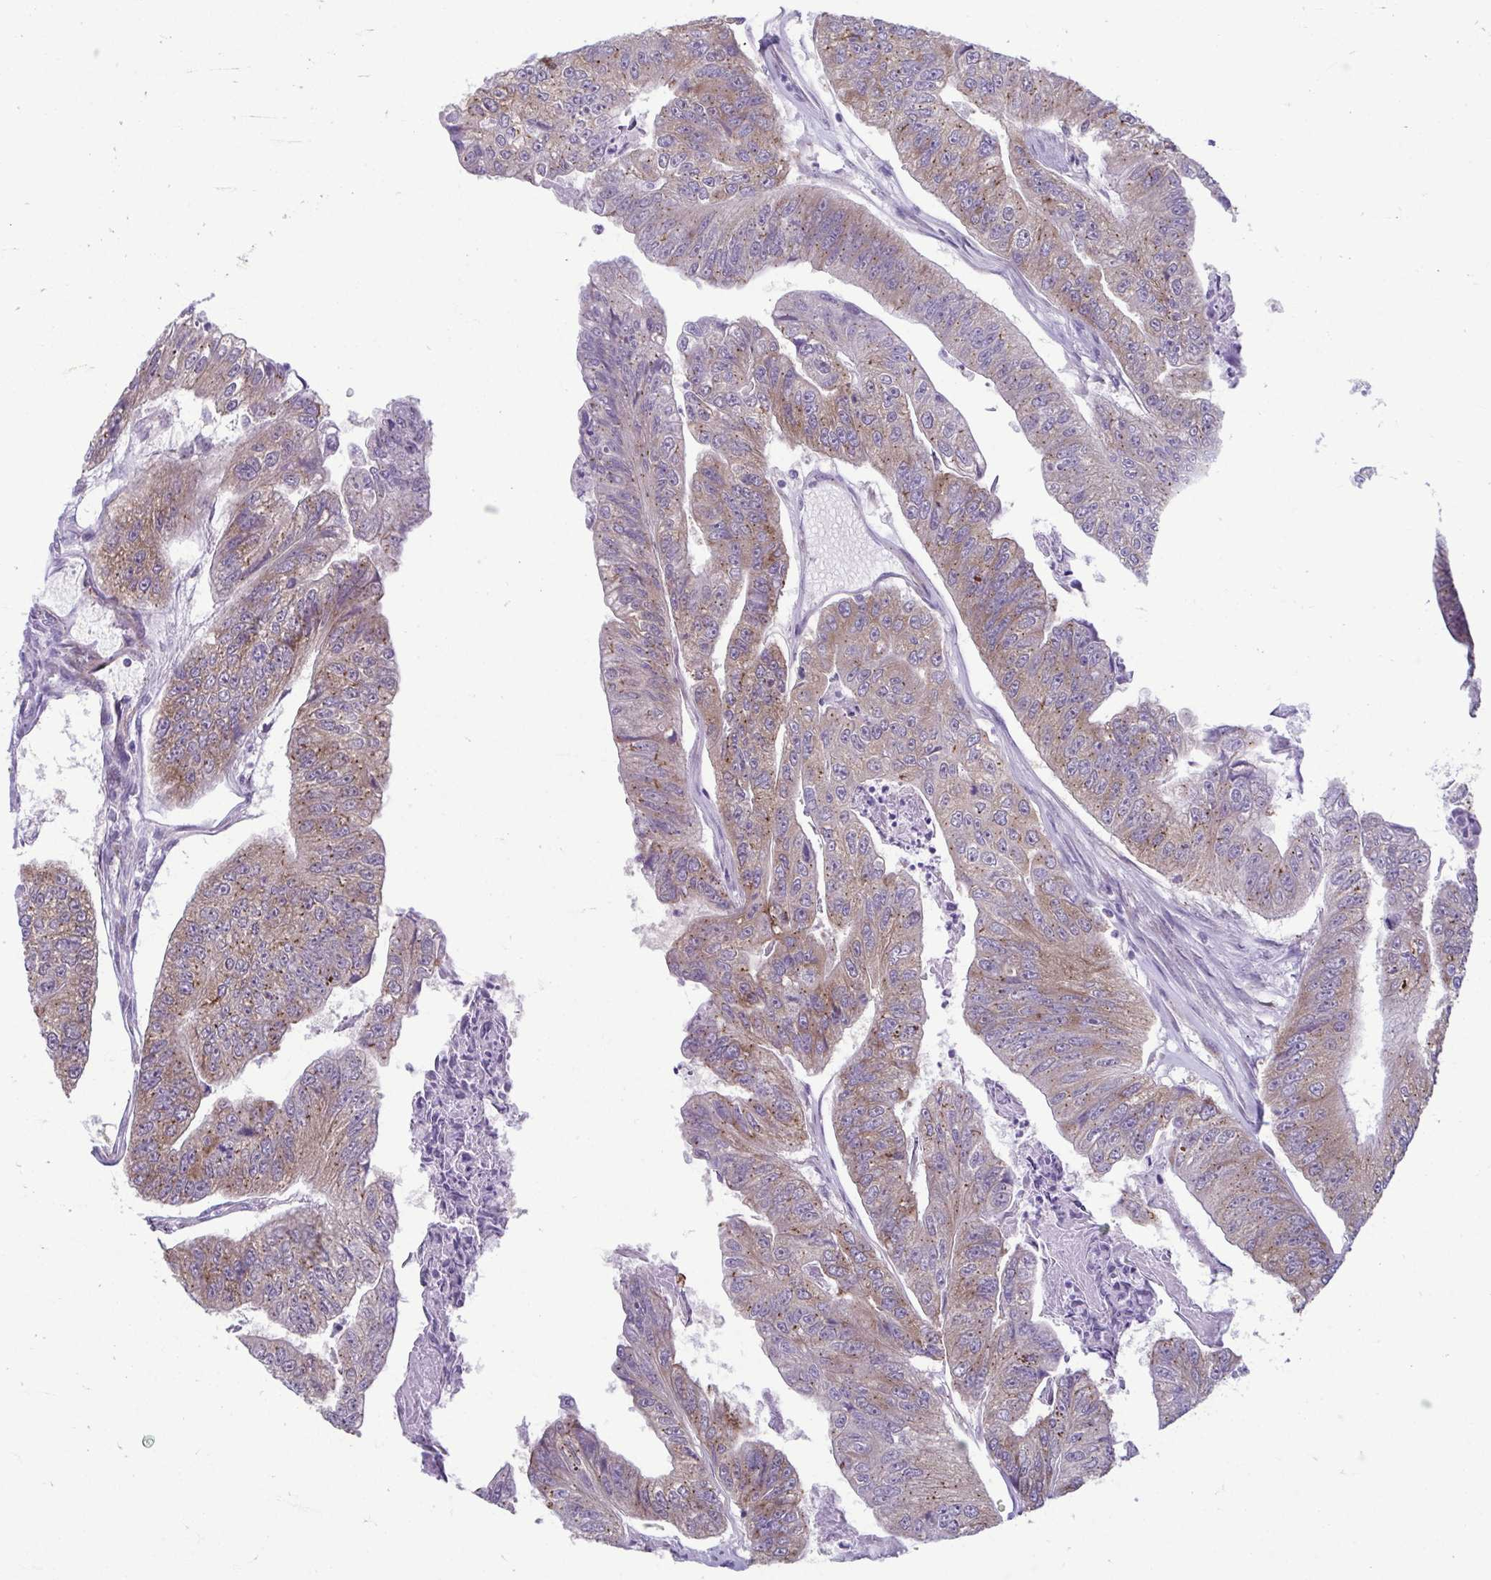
{"staining": {"intensity": "weak", "quantity": ">75%", "location": "cytoplasmic/membranous"}, "tissue": "colorectal cancer", "cell_type": "Tumor cells", "image_type": "cancer", "snomed": [{"axis": "morphology", "description": "Adenocarcinoma, NOS"}, {"axis": "topography", "description": "Colon"}], "caption": "Weak cytoplasmic/membranous staining is appreciated in approximately >75% of tumor cells in adenocarcinoma (colorectal).", "gene": "TMEM108", "patient": {"sex": "female", "age": 67}}